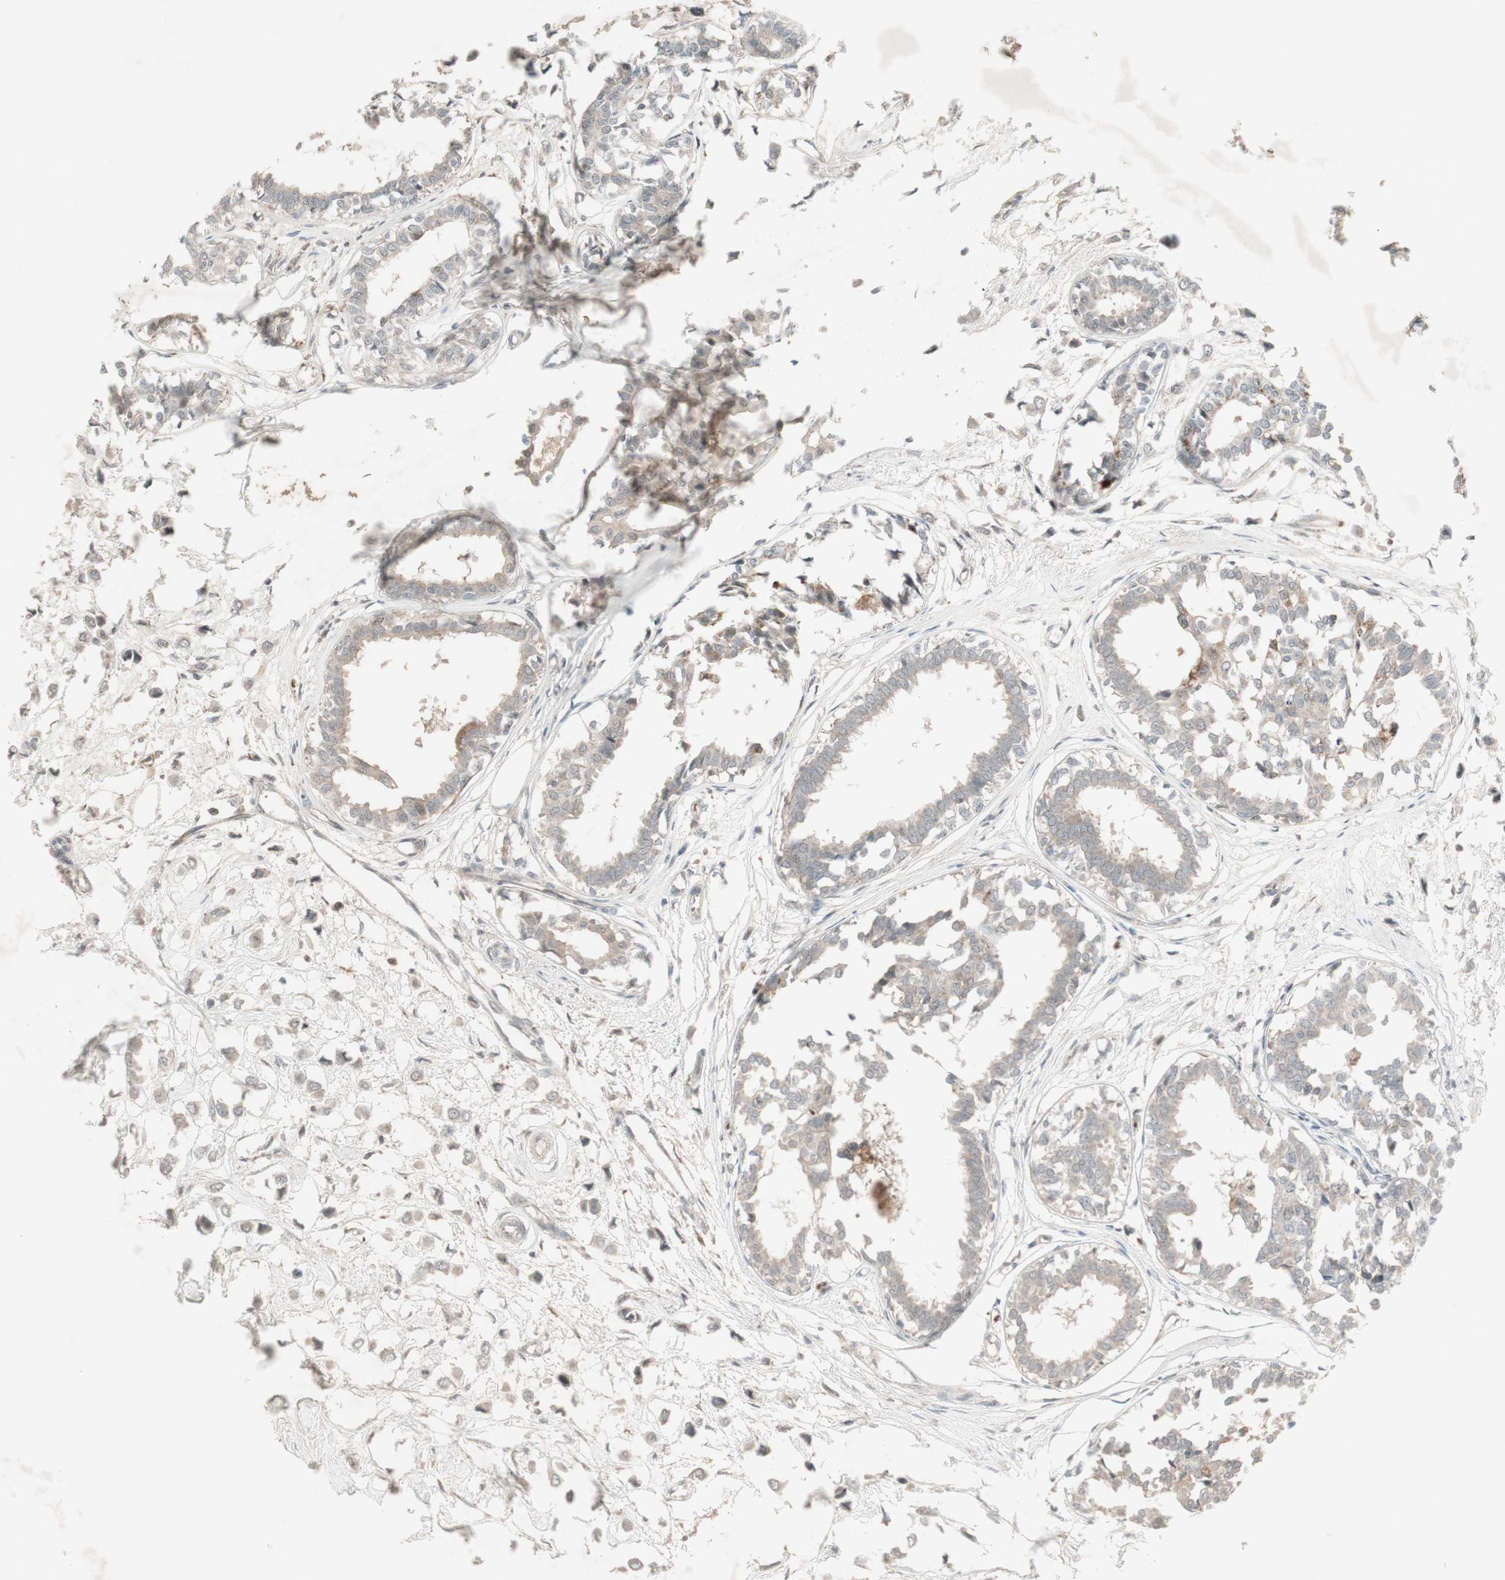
{"staining": {"intensity": "negative", "quantity": "none", "location": "none"}, "tissue": "breast cancer", "cell_type": "Tumor cells", "image_type": "cancer", "snomed": [{"axis": "morphology", "description": "Lobular carcinoma"}, {"axis": "topography", "description": "Breast"}], "caption": "The micrograph demonstrates no staining of tumor cells in breast cancer (lobular carcinoma).", "gene": "MSH6", "patient": {"sex": "female", "age": 51}}